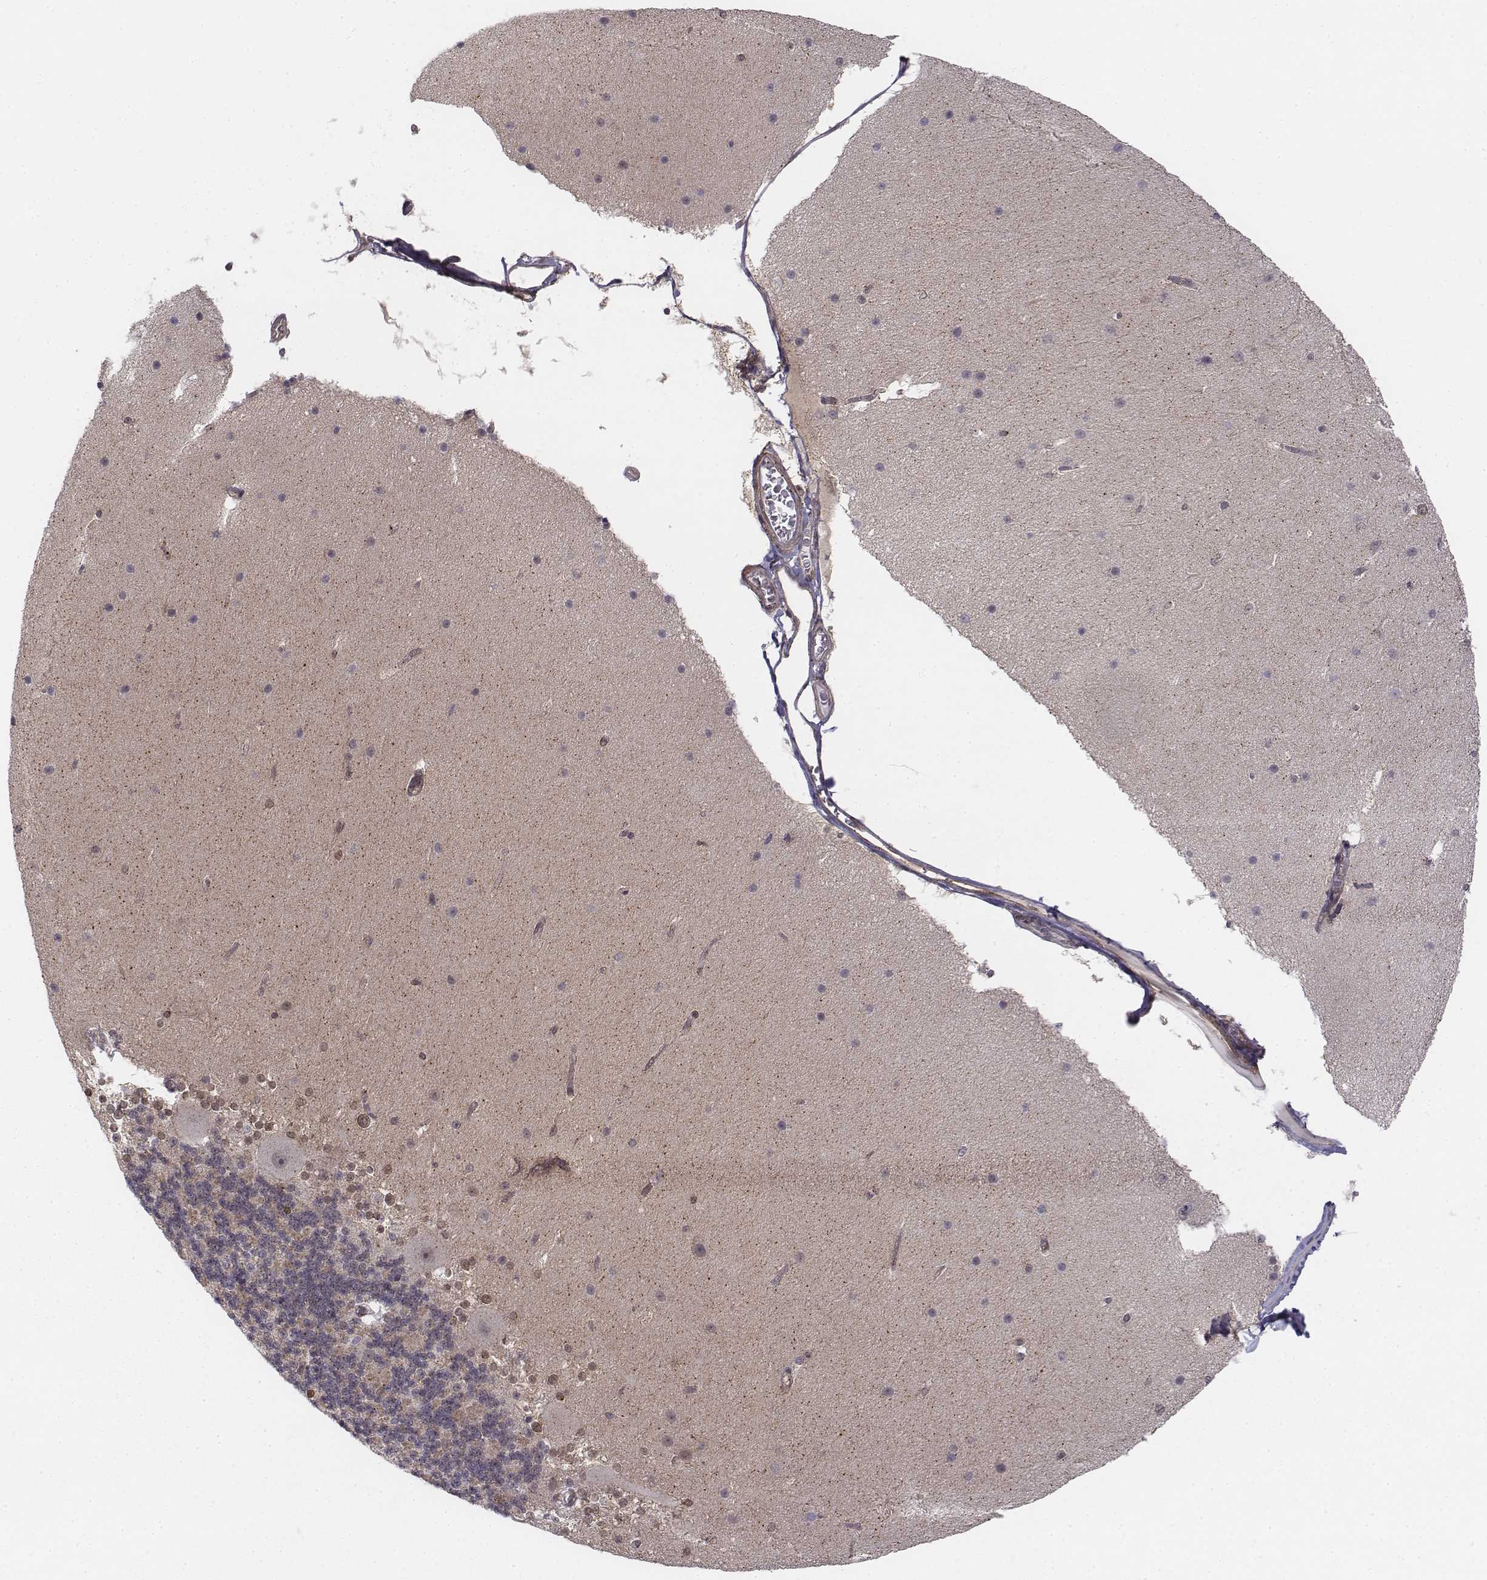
{"staining": {"intensity": "negative", "quantity": "none", "location": "none"}, "tissue": "cerebellum", "cell_type": "Cells in granular layer", "image_type": "normal", "snomed": [{"axis": "morphology", "description": "Normal tissue, NOS"}, {"axis": "topography", "description": "Cerebellum"}], "caption": "The histopathology image reveals no significant positivity in cells in granular layer of cerebellum.", "gene": "ZFYVE19", "patient": {"sex": "female", "age": 19}}